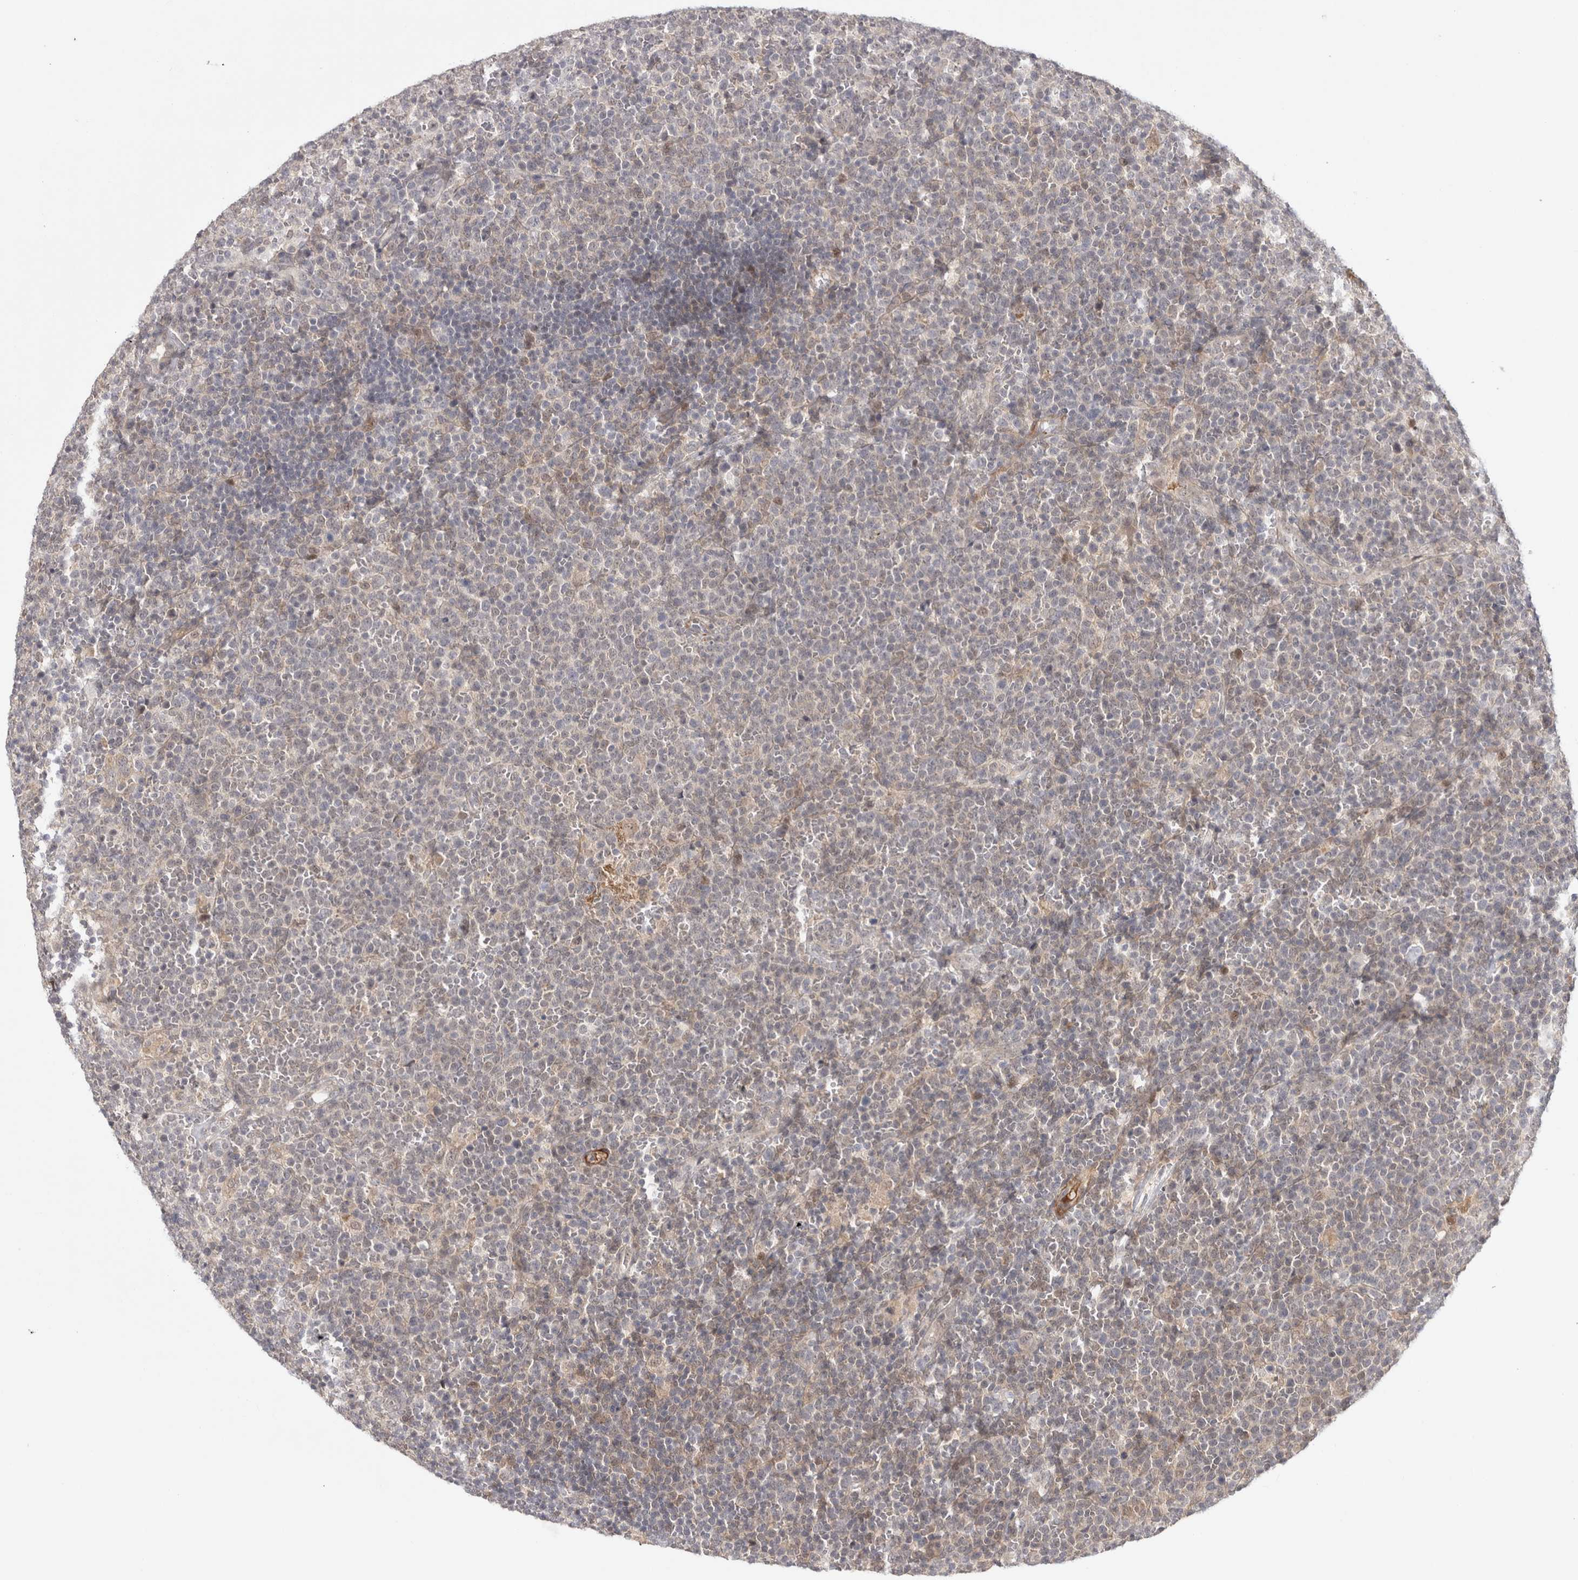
{"staining": {"intensity": "weak", "quantity": "<25%", "location": "cytoplasmic/membranous,nuclear"}, "tissue": "lymphoma", "cell_type": "Tumor cells", "image_type": "cancer", "snomed": [{"axis": "morphology", "description": "Malignant lymphoma, non-Hodgkin's type, High grade"}, {"axis": "topography", "description": "Lymph node"}], "caption": "DAB immunohistochemical staining of lymphoma exhibits no significant expression in tumor cells.", "gene": "ZNF318", "patient": {"sex": "male", "age": 61}}